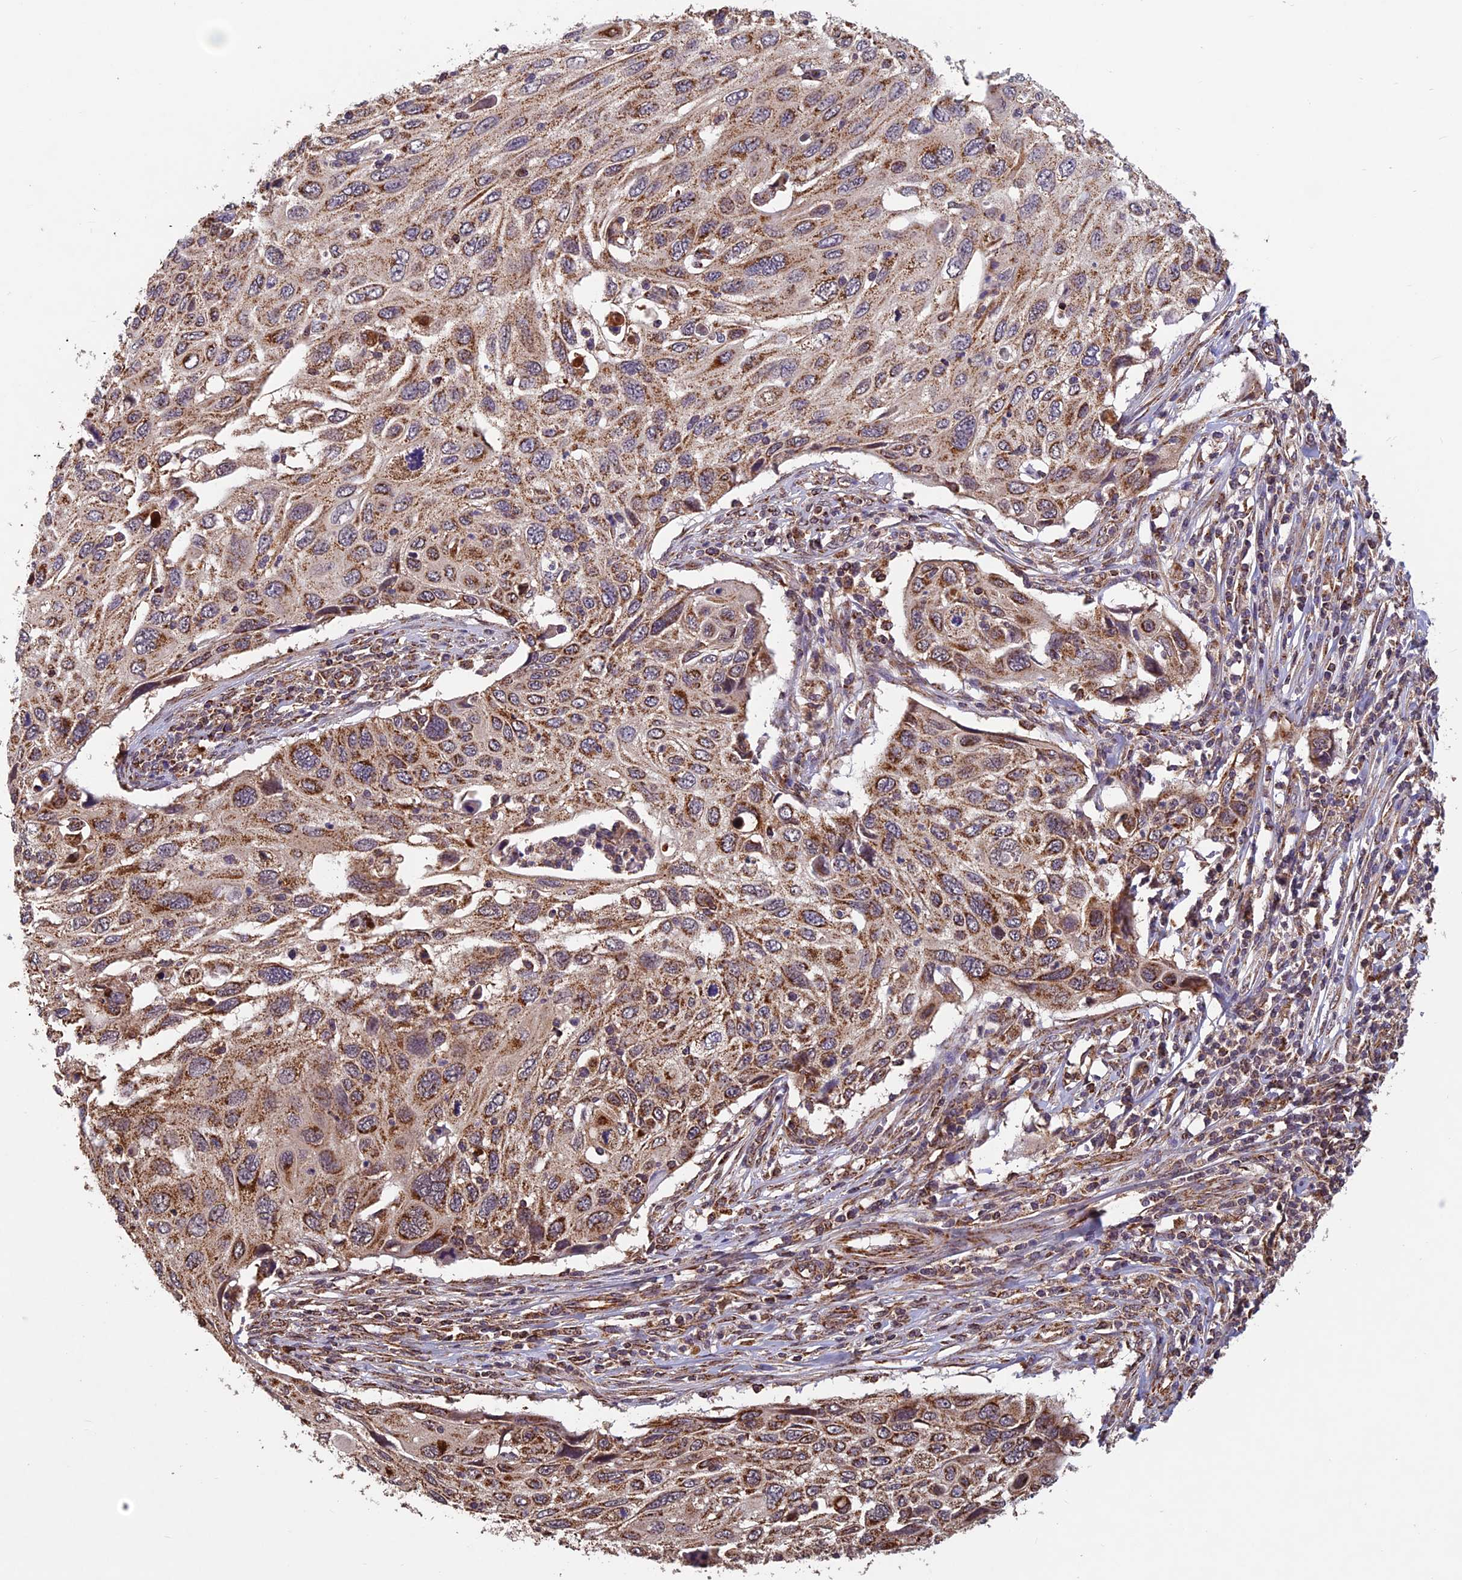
{"staining": {"intensity": "moderate", "quantity": ">75%", "location": "cytoplasmic/membranous"}, "tissue": "cervical cancer", "cell_type": "Tumor cells", "image_type": "cancer", "snomed": [{"axis": "morphology", "description": "Squamous cell carcinoma, NOS"}, {"axis": "topography", "description": "Cervix"}], "caption": "The histopathology image exhibits a brown stain indicating the presence of a protein in the cytoplasmic/membranous of tumor cells in cervical cancer (squamous cell carcinoma). Immunohistochemistry stains the protein in brown and the nuclei are stained blue.", "gene": "CCDC15", "patient": {"sex": "female", "age": 70}}